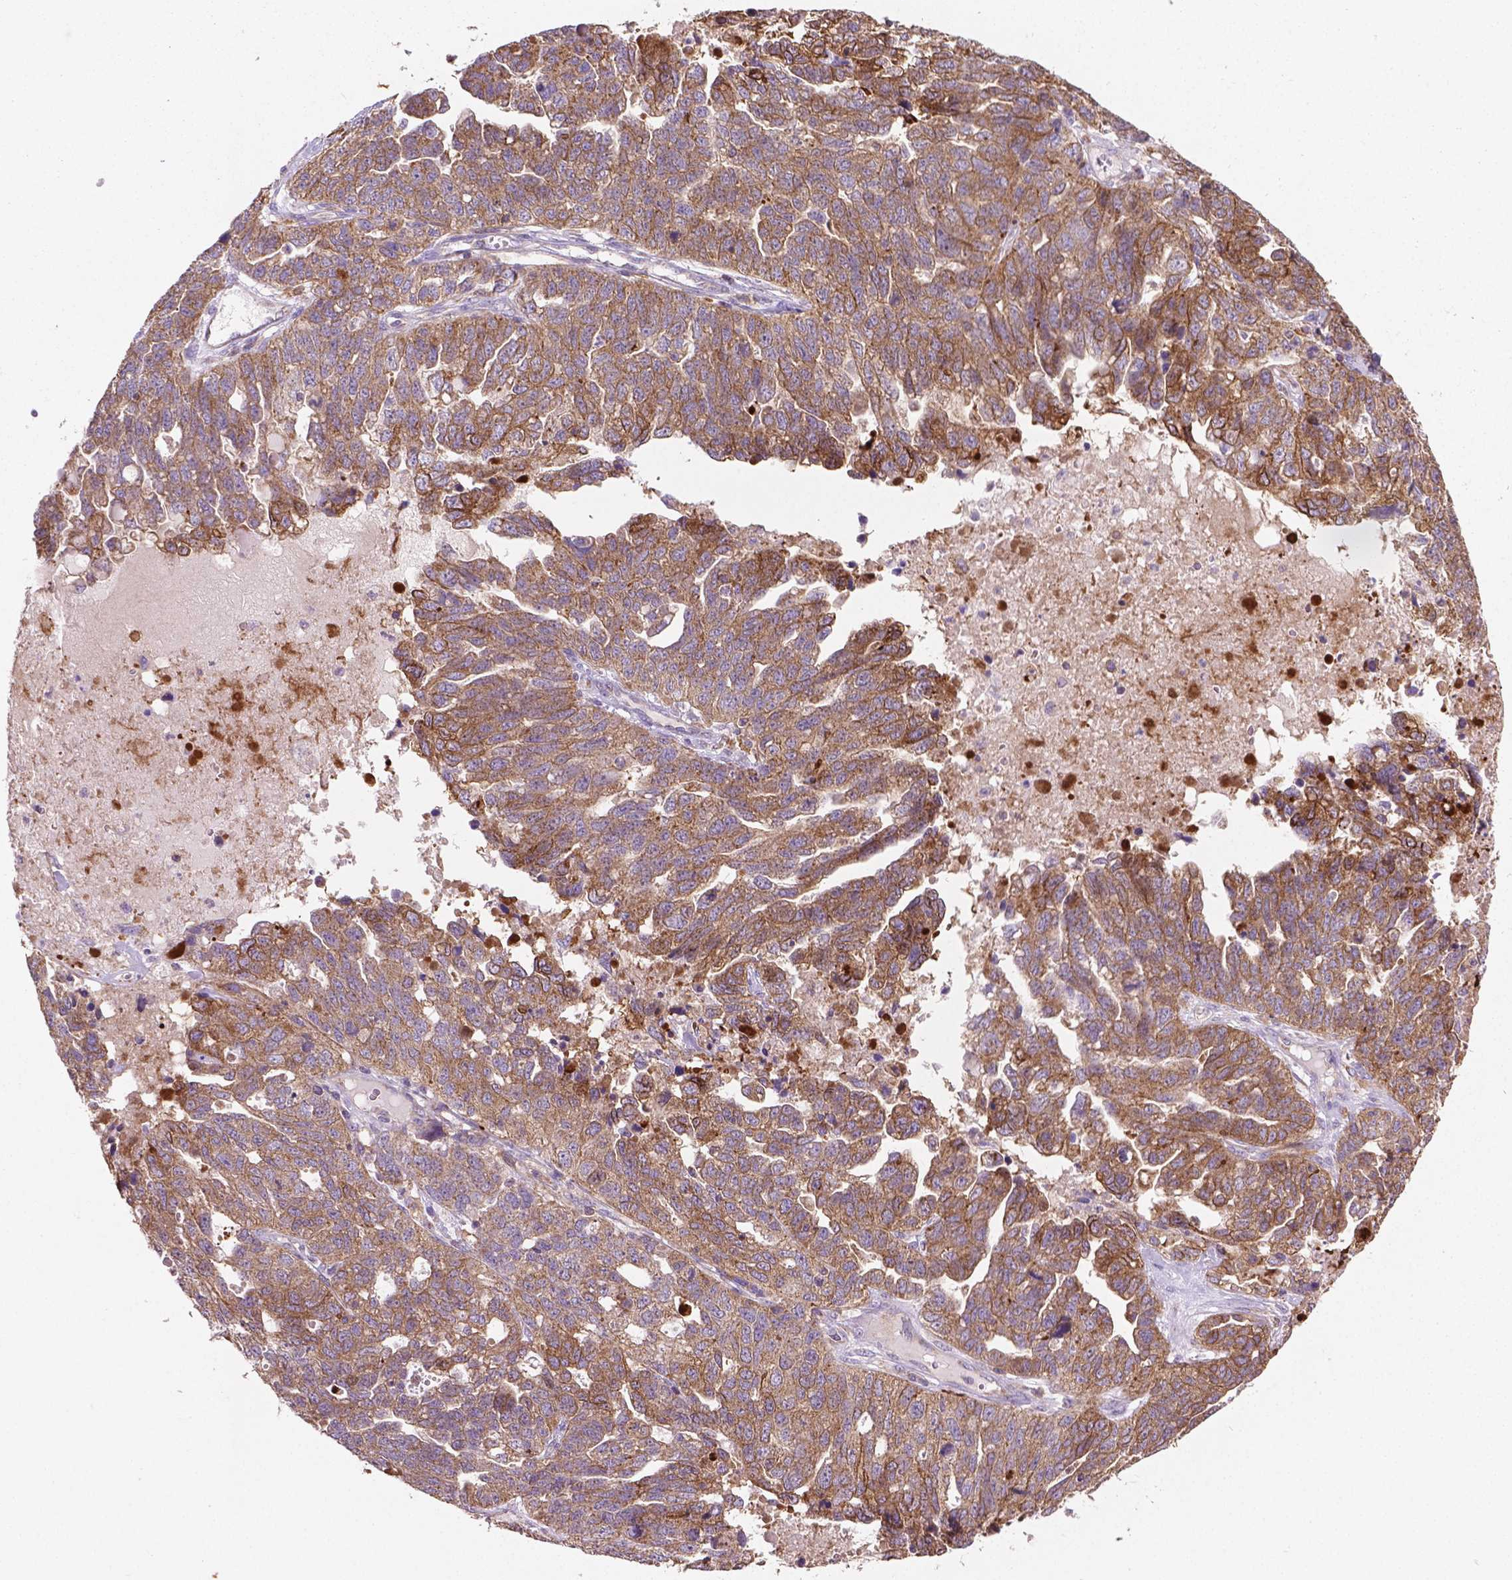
{"staining": {"intensity": "moderate", "quantity": ">75%", "location": "cytoplasmic/membranous"}, "tissue": "ovarian cancer", "cell_type": "Tumor cells", "image_type": "cancer", "snomed": [{"axis": "morphology", "description": "Cystadenocarcinoma, serous, NOS"}, {"axis": "topography", "description": "Ovary"}], "caption": "A medium amount of moderate cytoplasmic/membranous expression is appreciated in about >75% of tumor cells in ovarian serous cystadenocarcinoma tissue.", "gene": "TCAF1", "patient": {"sex": "female", "age": 71}}